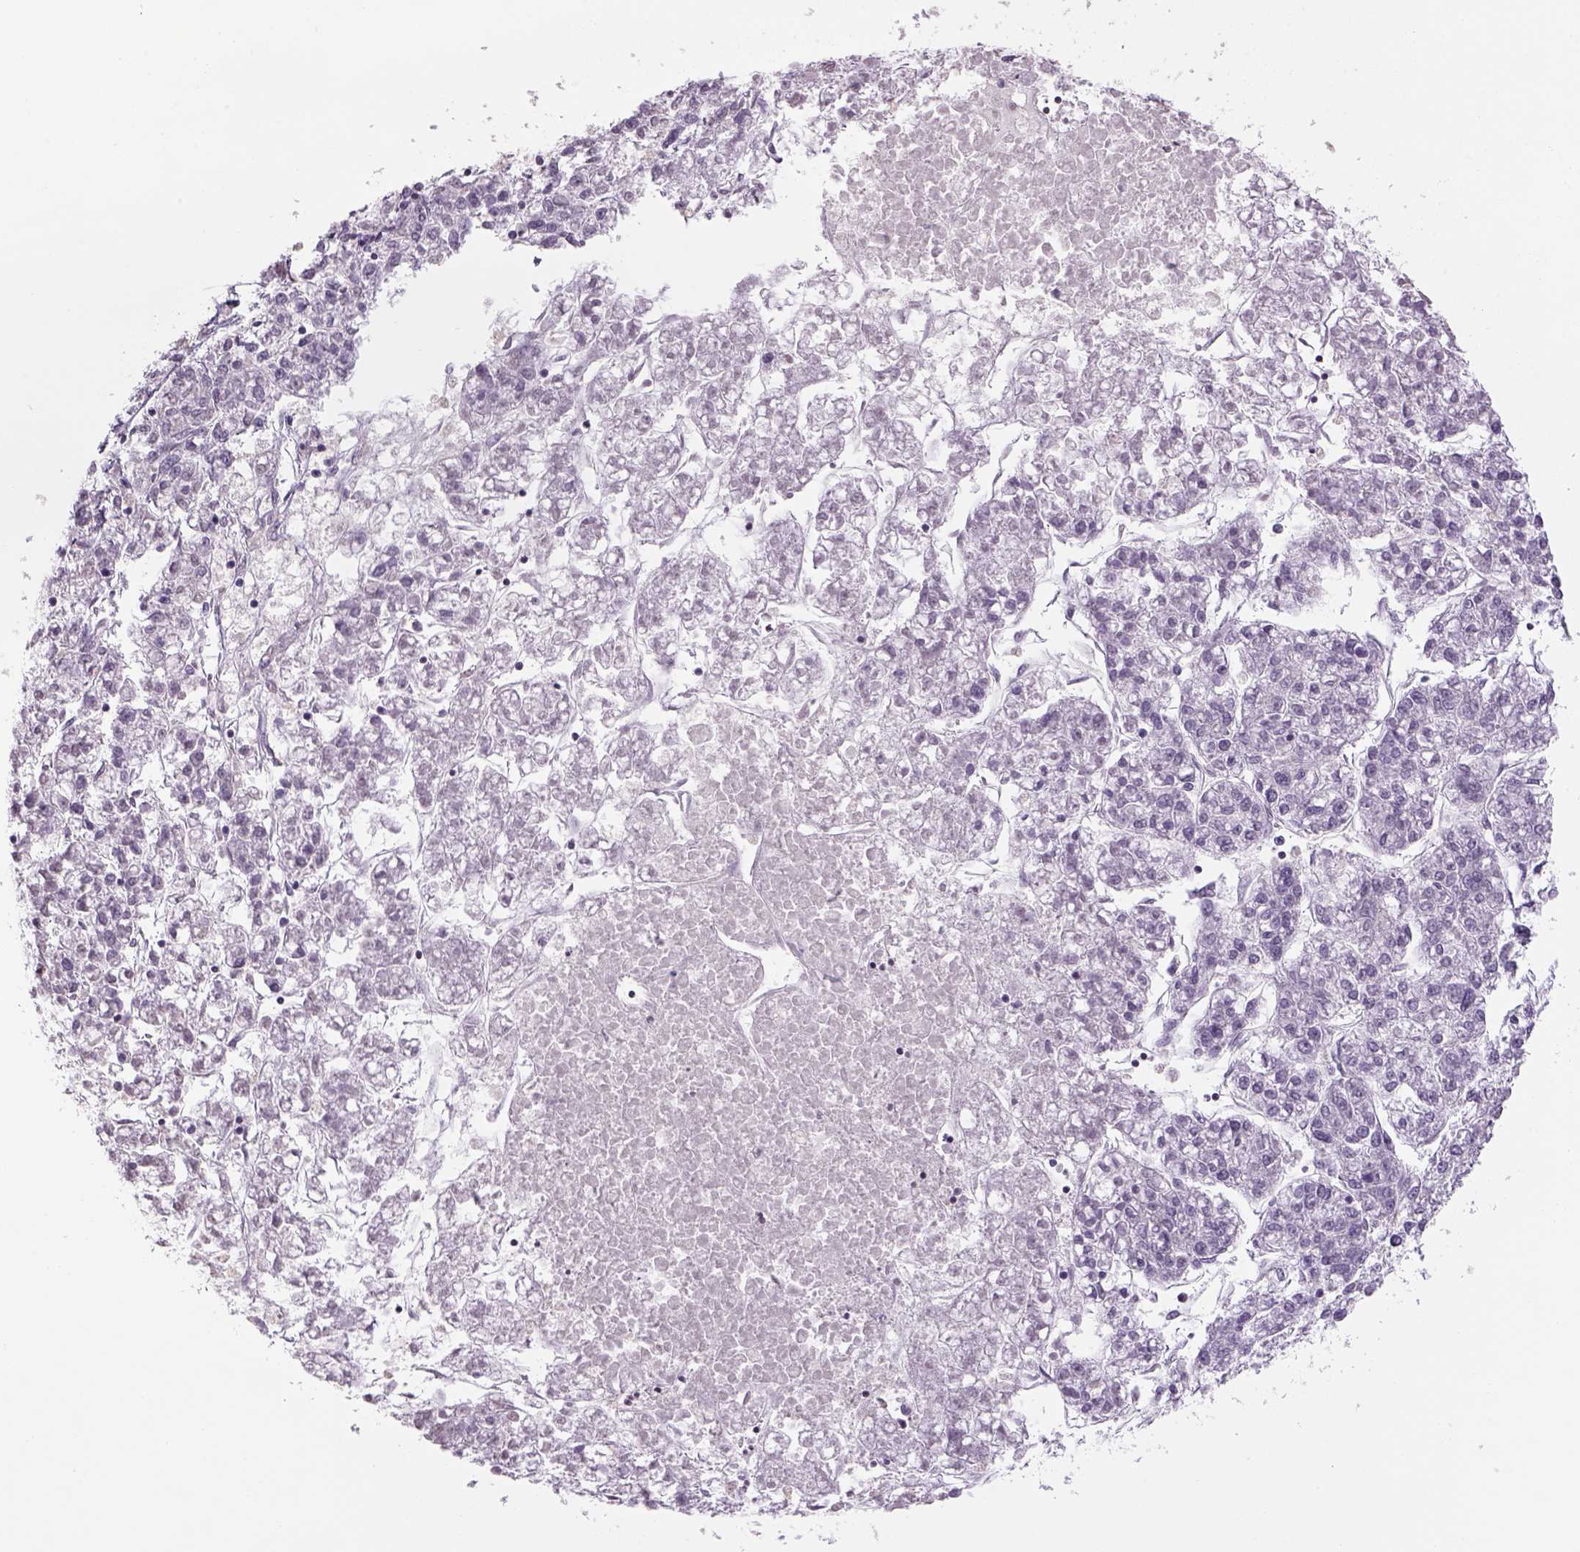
{"staining": {"intensity": "negative", "quantity": "none", "location": "none"}, "tissue": "liver cancer", "cell_type": "Tumor cells", "image_type": "cancer", "snomed": [{"axis": "morphology", "description": "Carcinoma, Hepatocellular, NOS"}, {"axis": "topography", "description": "Liver"}], "caption": "An image of hepatocellular carcinoma (liver) stained for a protein reveals no brown staining in tumor cells. (DAB IHC with hematoxylin counter stain).", "gene": "PRRT1", "patient": {"sex": "male", "age": 56}}